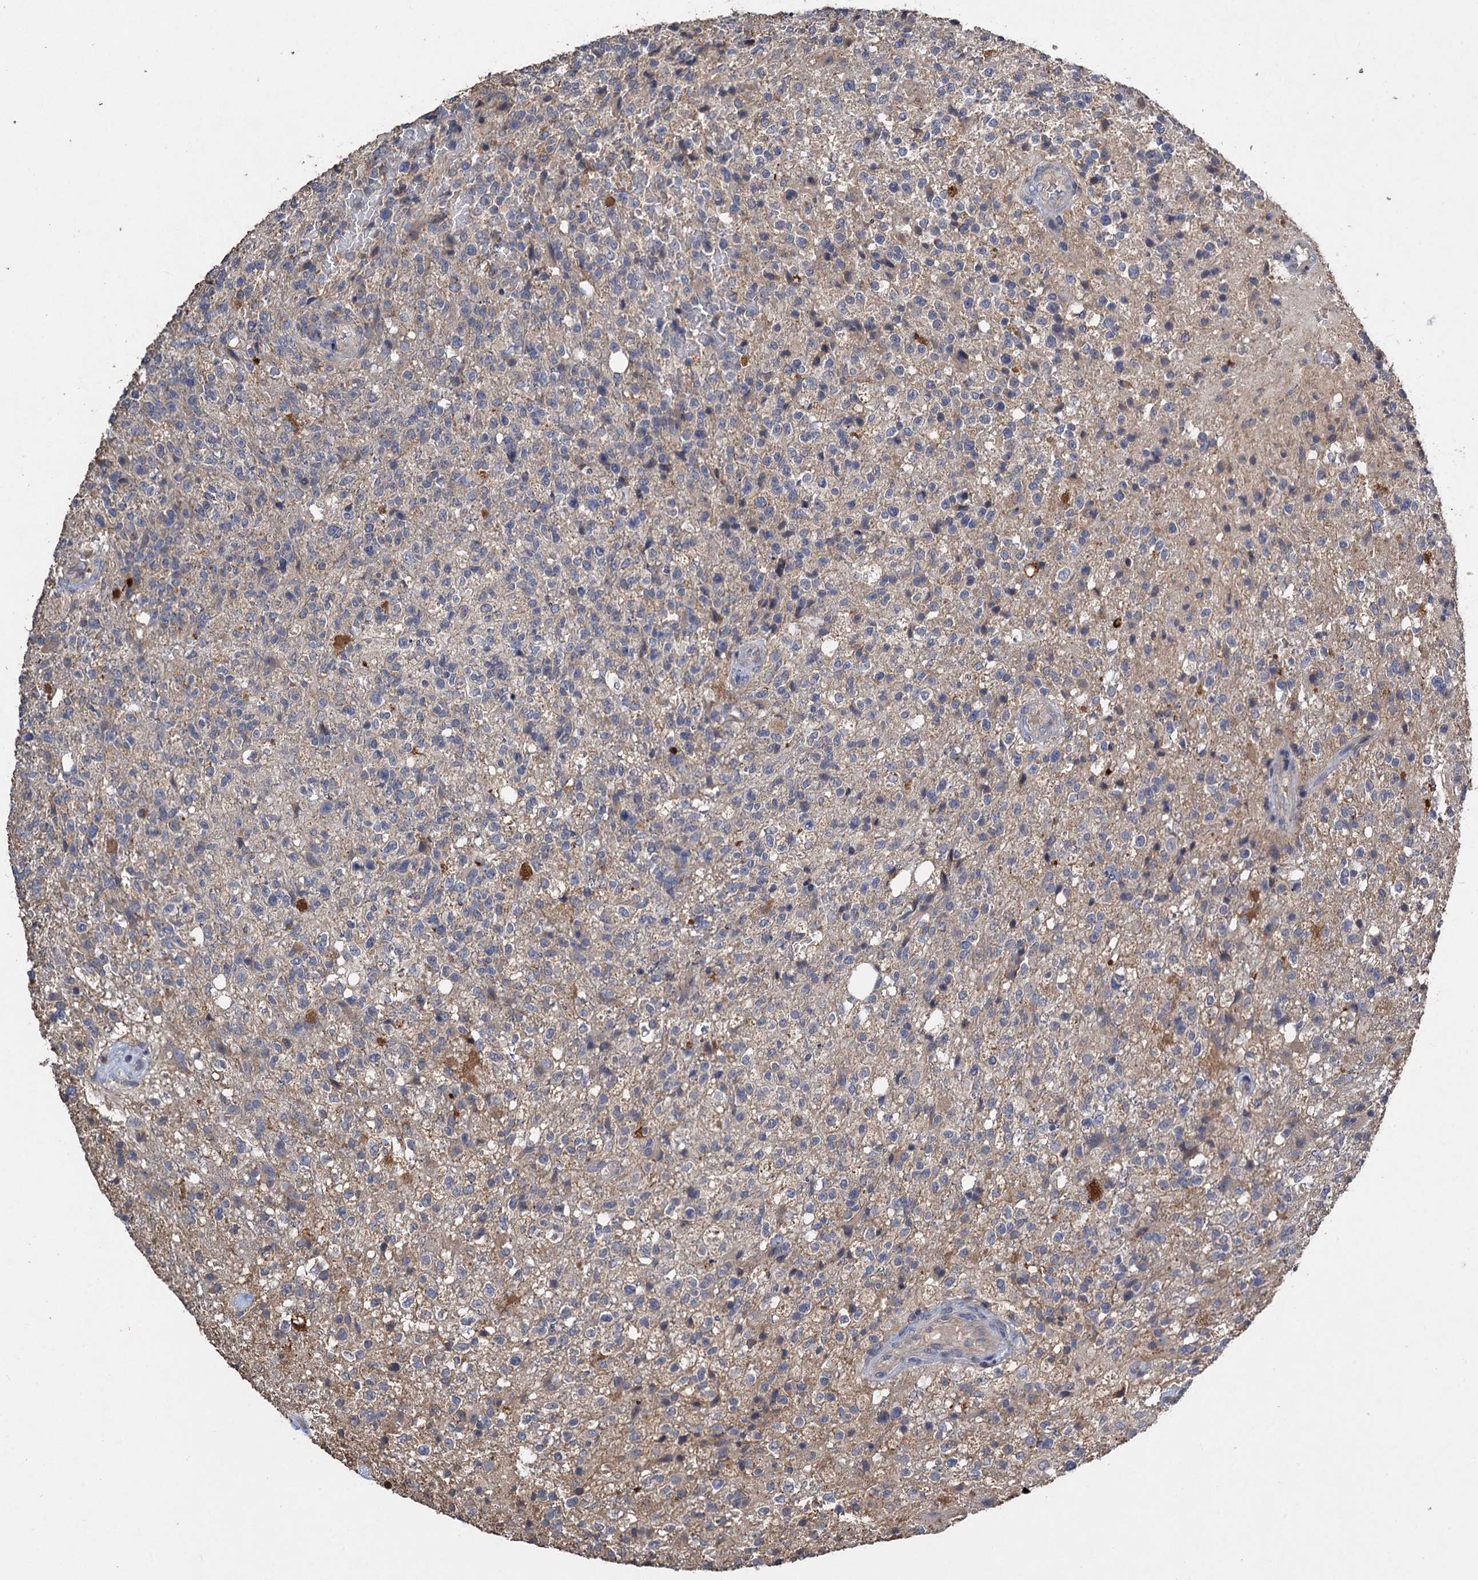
{"staining": {"intensity": "weak", "quantity": "<25%", "location": "cytoplasmic/membranous"}, "tissue": "glioma", "cell_type": "Tumor cells", "image_type": "cancer", "snomed": [{"axis": "morphology", "description": "Glioma, malignant, High grade"}, {"axis": "topography", "description": "Brain"}], "caption": "IHC histopathology image of human malignant glioma (high-grade) stained for a protein (brown), which exhibits no staining in tumor cells.", "gene": "SCUBE3", "patient": {"sex": "male", "age": 56}}